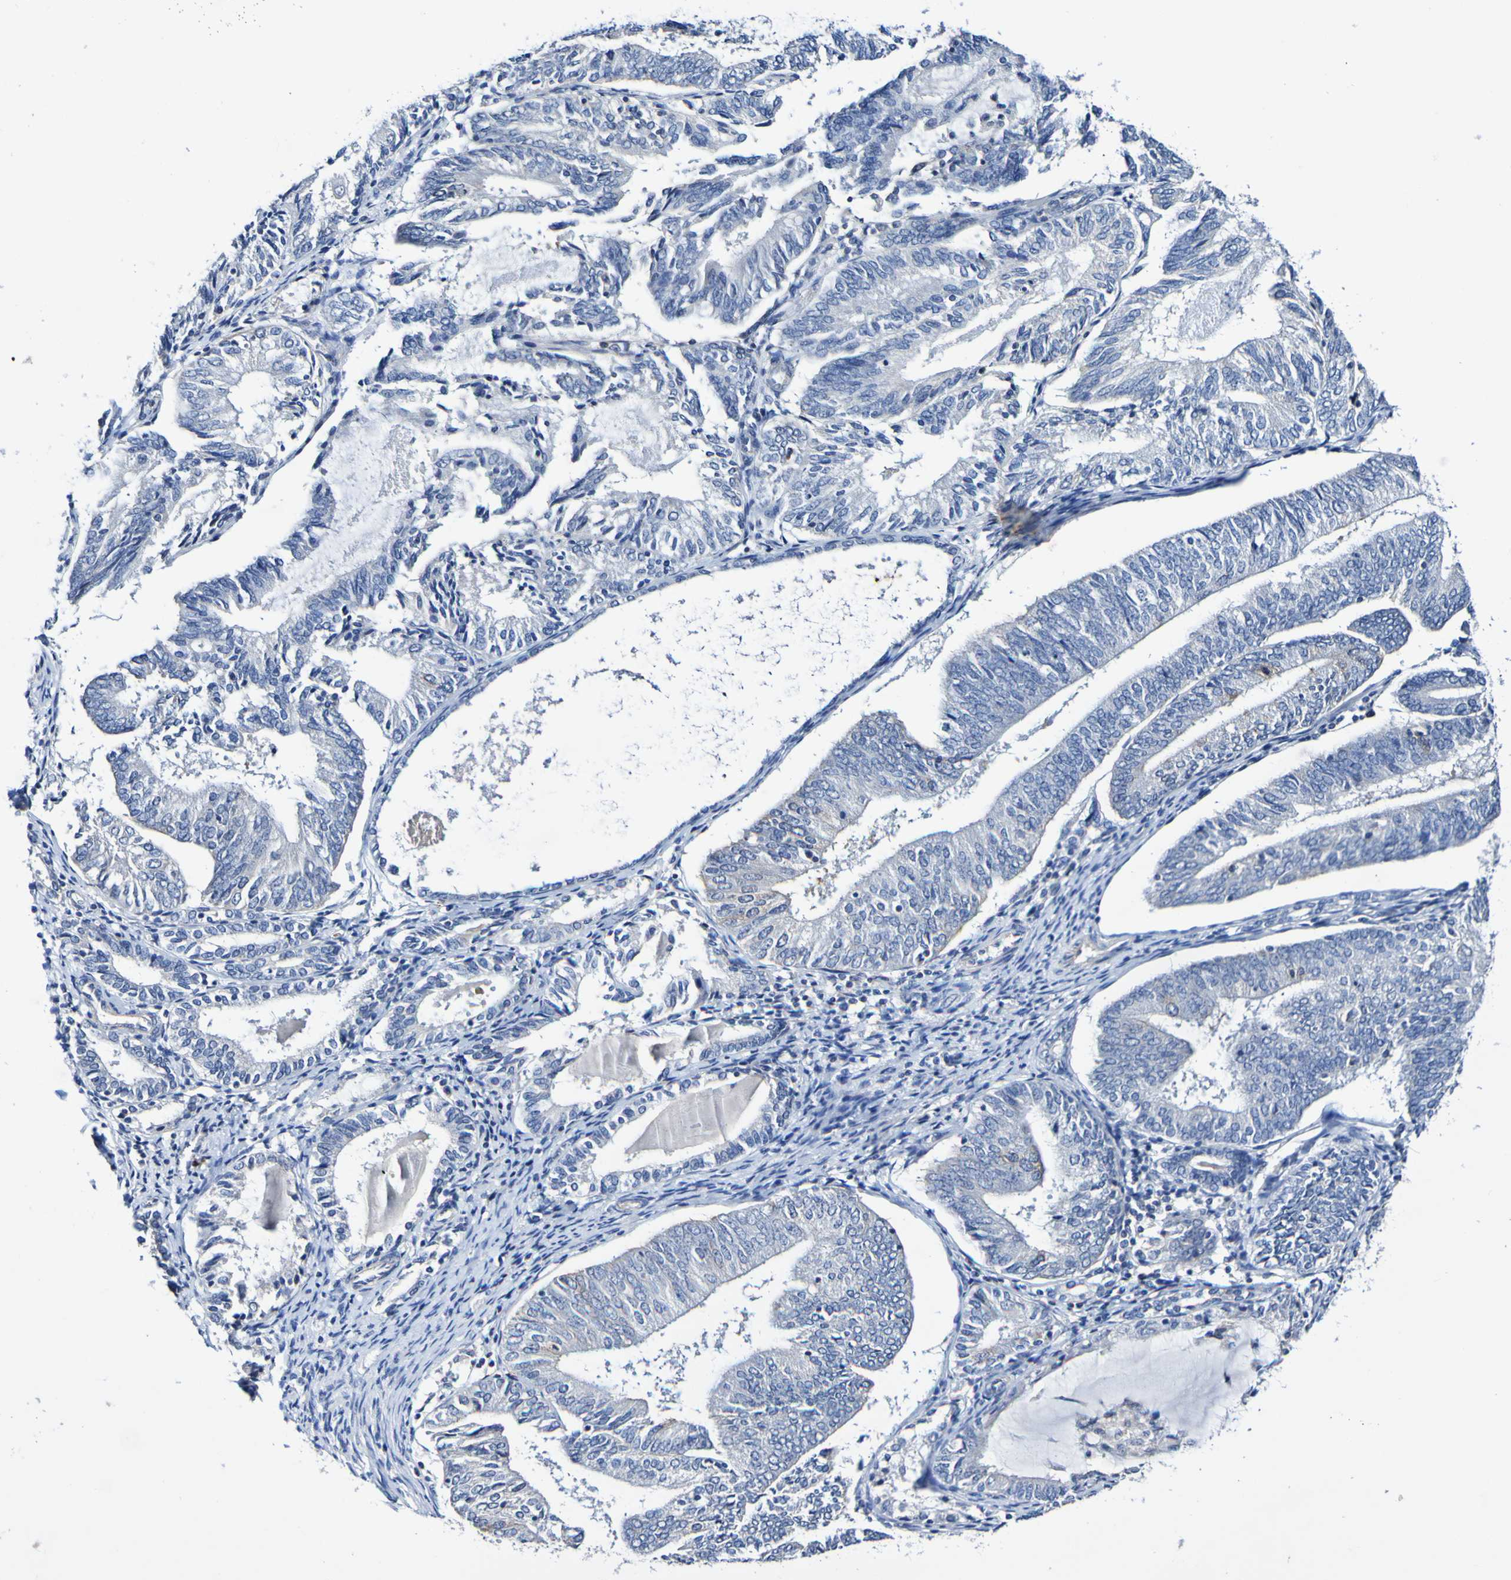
{"staining": {"intensity": "negative", "quantity": "none", "location": "none"}, "tissue": "endometrial cancer", "cell_type": "Tumor cells", "image_type": "cancer", "snomed": [{"axis": "morphology", "description": "Adenocarcinoma, NOS"}, {"axis": "topography", "description": "Endometrium"}], "caption": "Tumor cells are negative for brown protein staining in endometrial cancer.", "gene": "ACVR1C", "patient": {"sex": "female", "age": 81}}